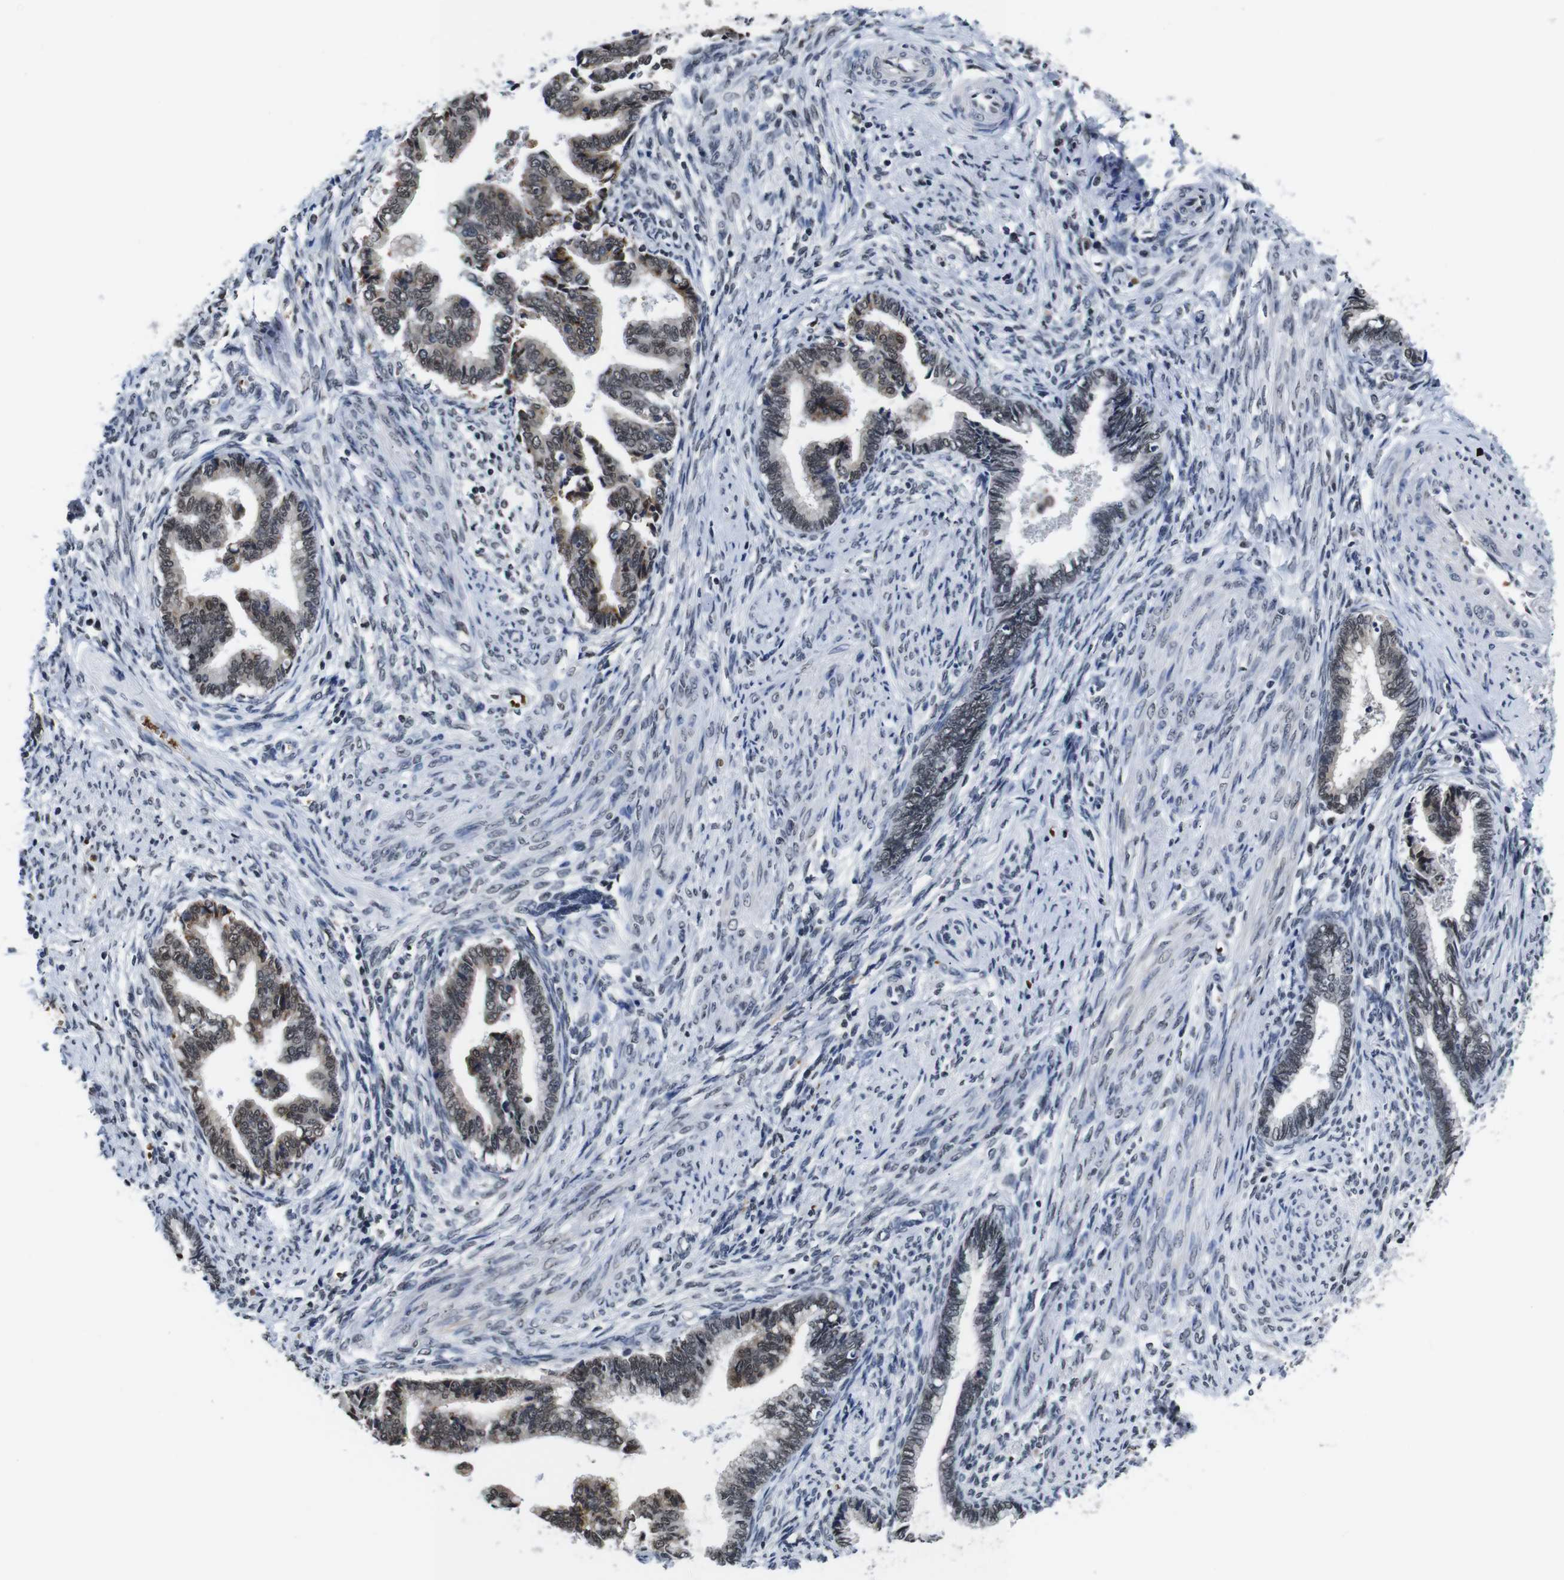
{"staining": {"intensity": "moderate", "quantity": "25%-75%", "location": "cytoplasmic/membranous,nuclear"}, "tissue": "cervical cancer", "cell_type": "Tumor cells", "image_type": "cancer", "snomed": [{"axis": "morphology", "description": "Adenocarcinoma, NOS"}, {"axis": "topography", "description": "Cervix"}], "caption": "Moderate cytoplasmic/membranous and nuclear protein expression is seen in about 25%-75% of tumor cells in cervical adenocarcinoma.", "gene": "ILDR2", "patient": {"sex": "female", "age": 44}}